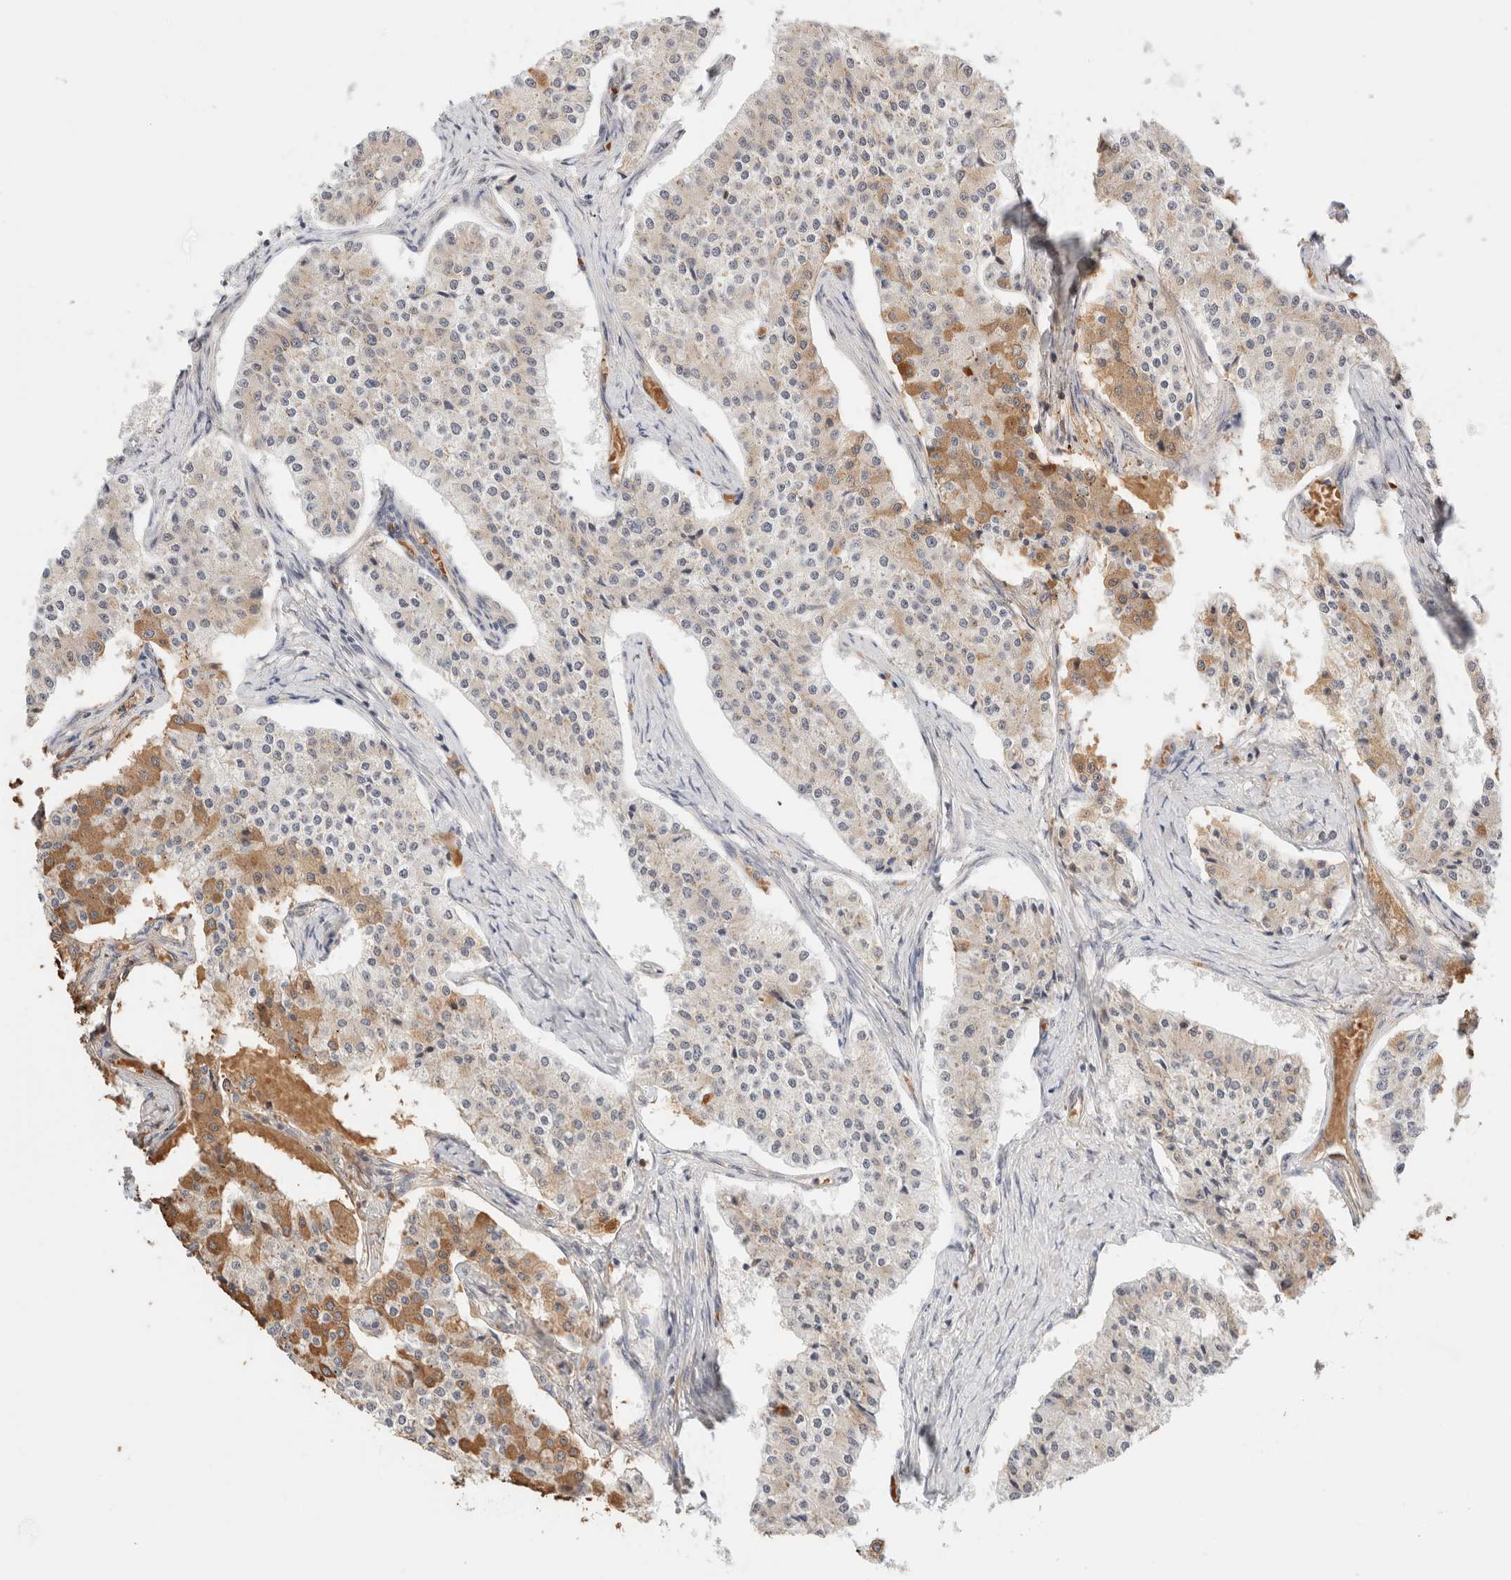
{"staining": {"intensity": "moderate", "quantity": "<25%", "location": "cytoplasmic/membranous"}, "tissue": "carcinoid", "cell_type": "Tumor cells", "image_type": "cancer", "snomed": [{"axis": "morphology", "description": "Carcinoid, malignant, NOS"}, {"axis": "topography", "description": "Colon"}], "caption": "A photomicrograph of carcinoid (malignant) stained for a protein demonstrates moderate cytoplasmic/membranous brown staining in tumor cells.", "gene": "SYVN1", "patient": {"sex": "female", "age": 52}}